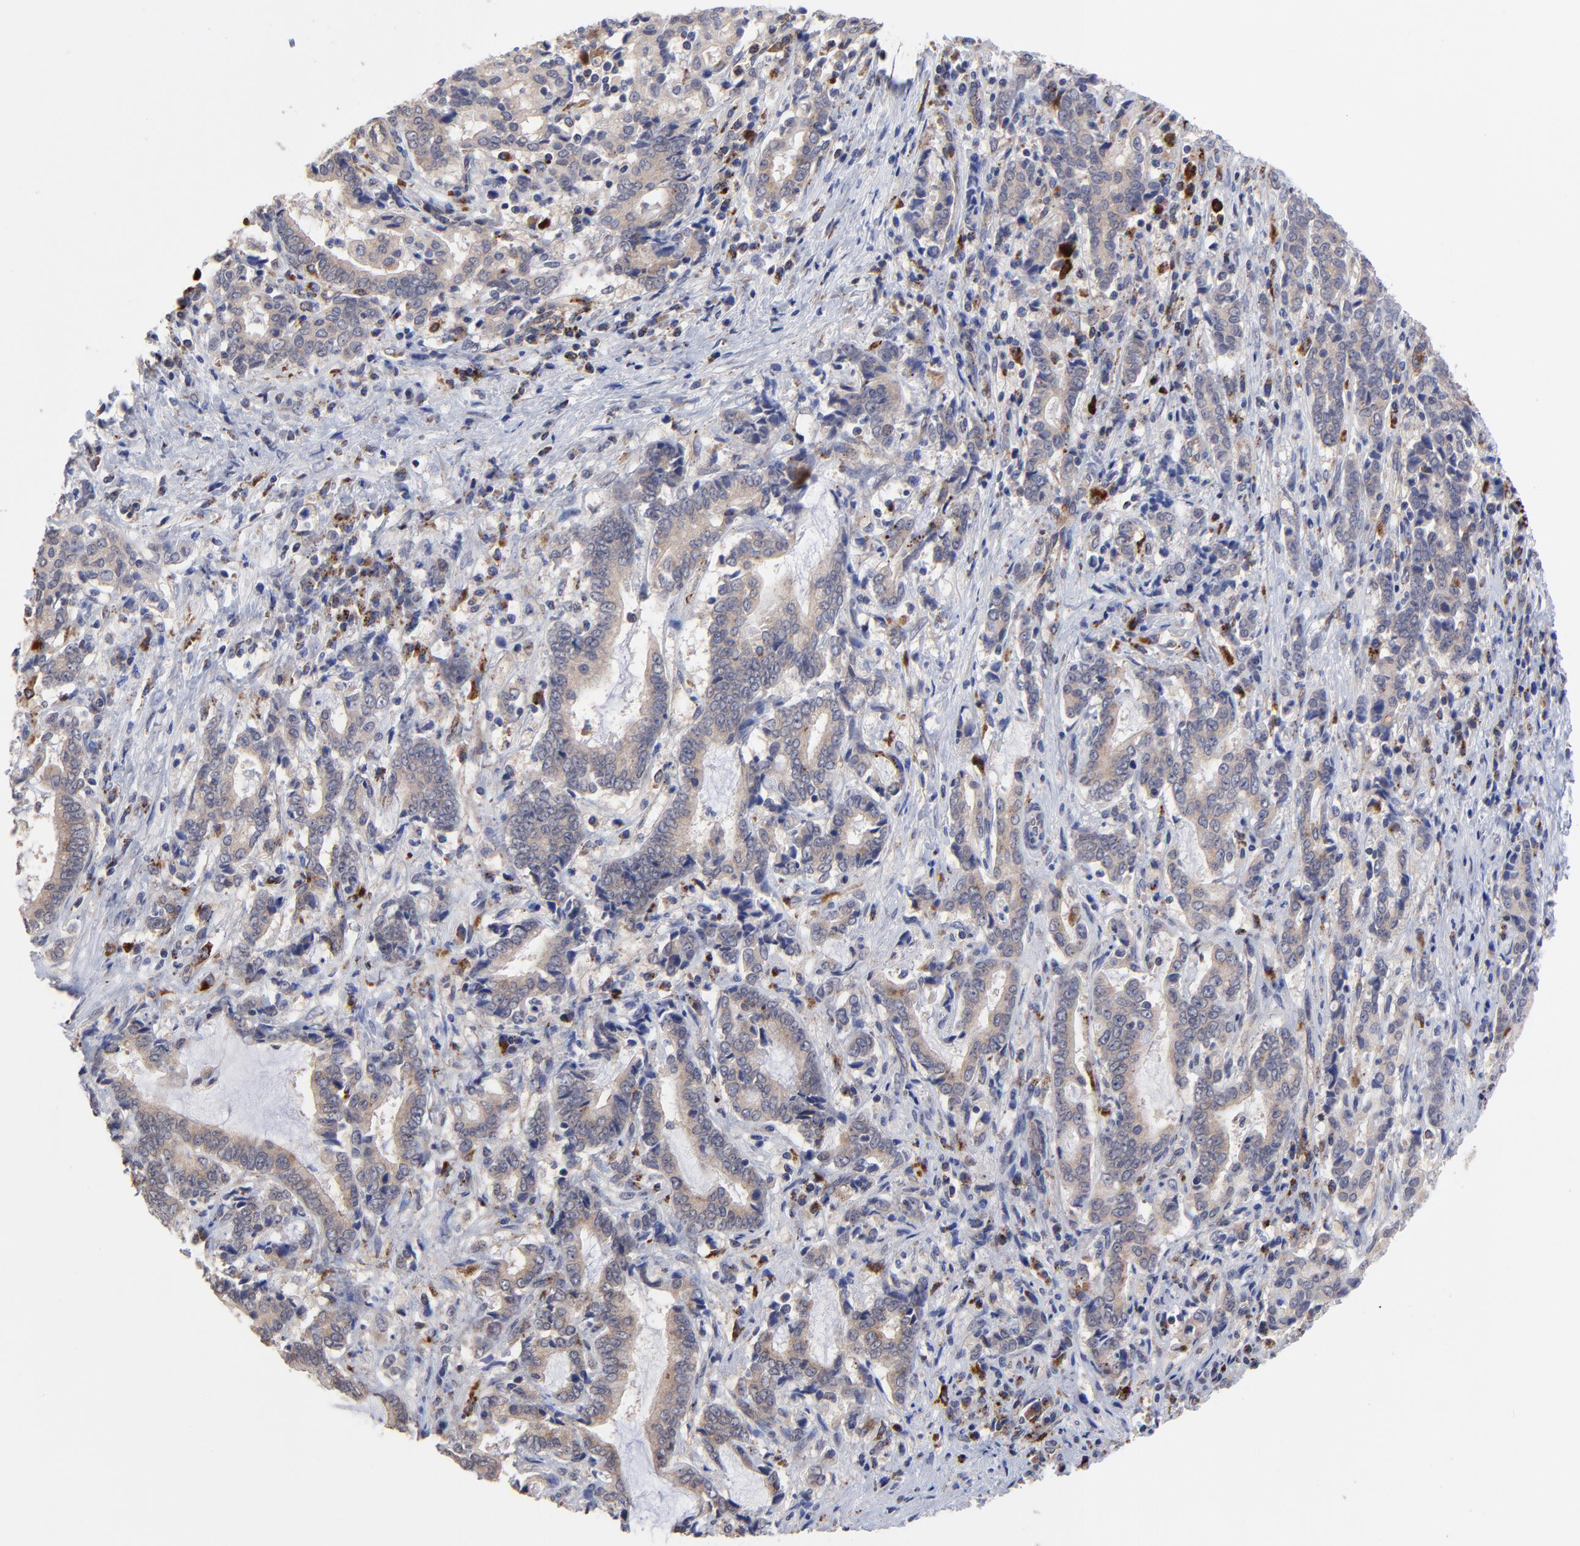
{"staining": {"intensity": "weak", "quantity": "25%-75%", "location": "cytoplasmic/membranous"}, "tissue": "liver cancer", "cell_type": "Tumor cells", "image_type": "cancer", "snomed": [{"axis": "morphology", "description": "Cholangiocarcinoma"}, {"axis": "topography", "description": "Liver"}], "caption": "IHC image of human liver cancer stained for a protein (brown), which exhibits low levels of weak cytoplasmic/membranous expression in approximately 25%-75% of tumor cells.", "gene": "PDE4B", "patient": {"sex": "male", "age": 57}}